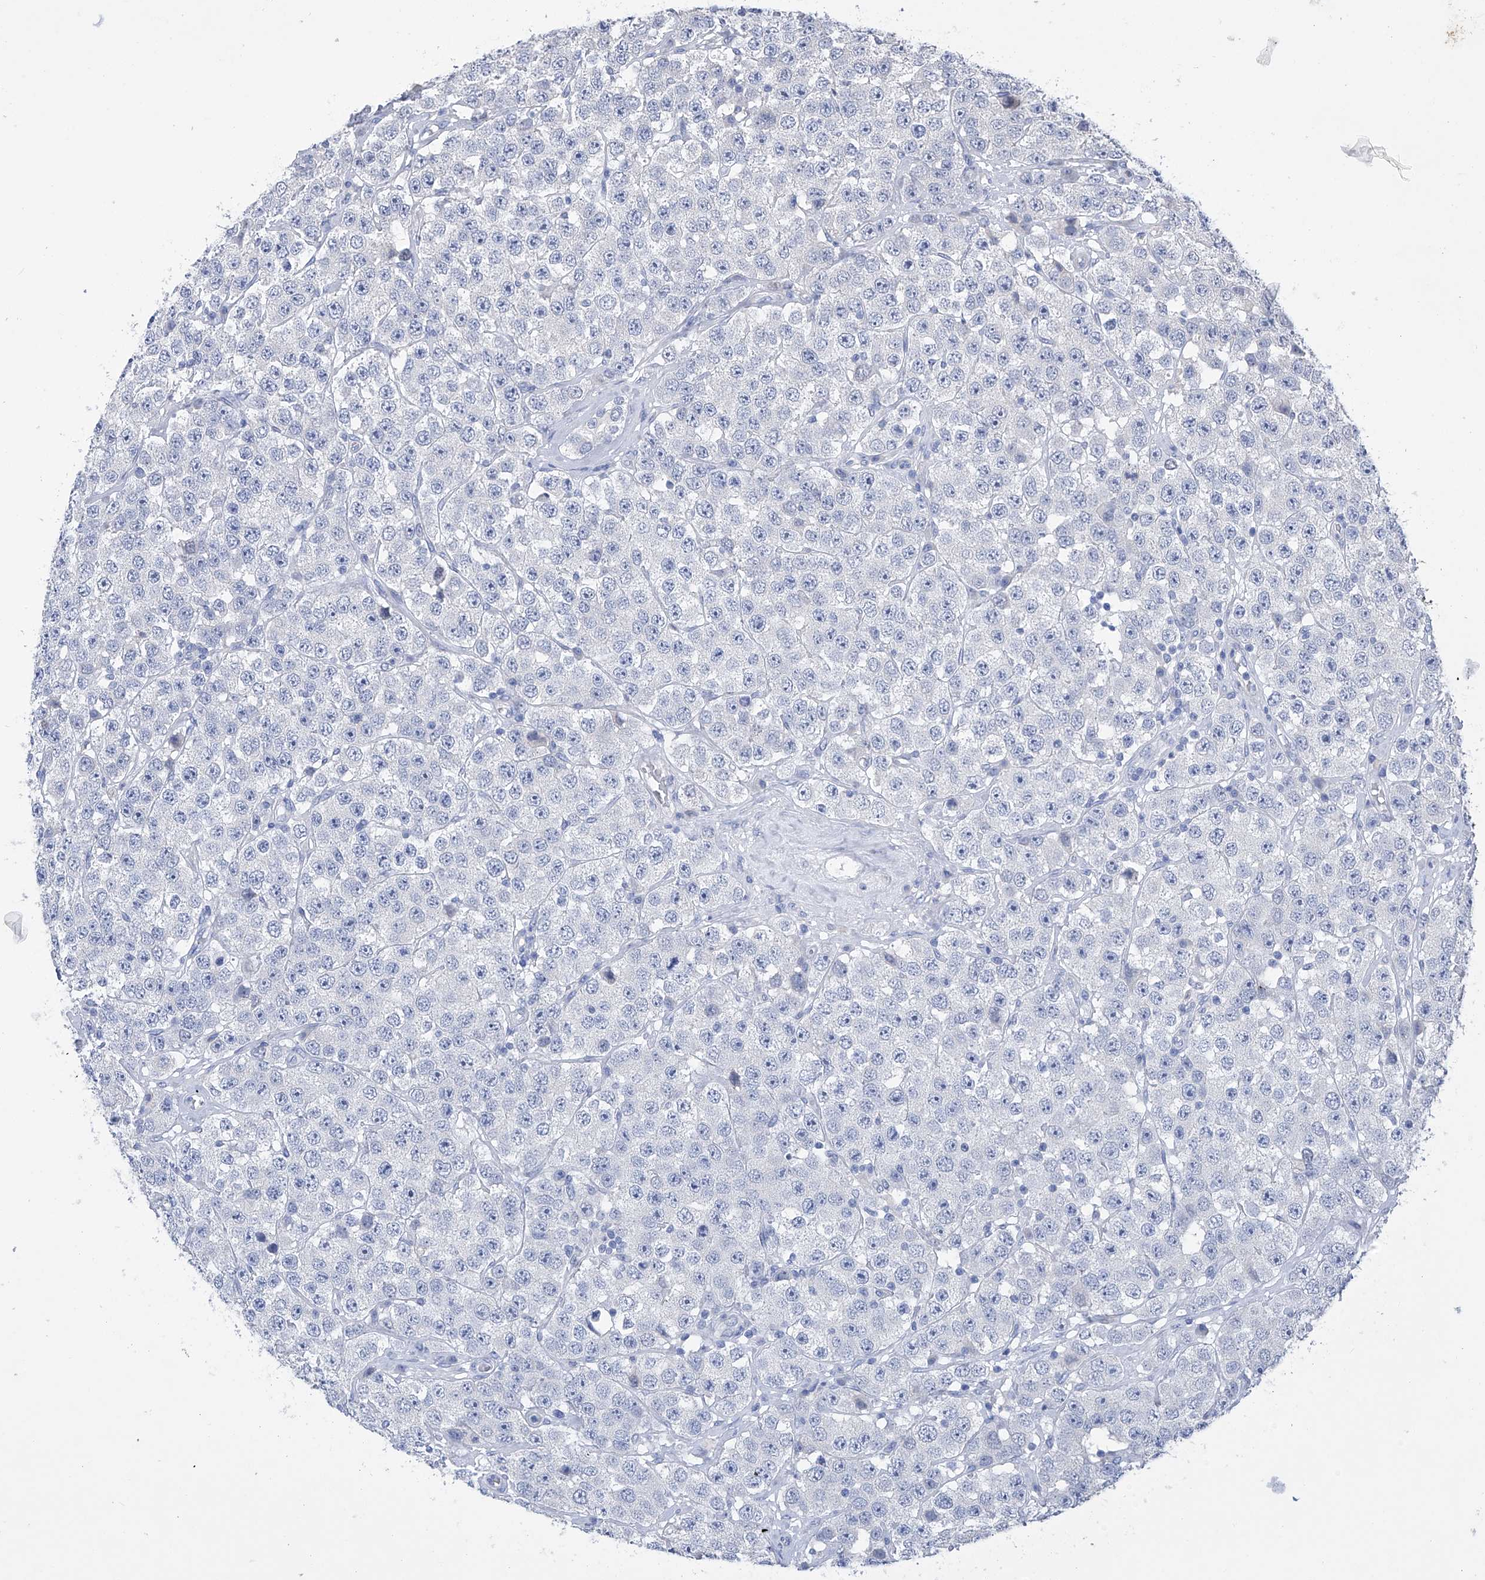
{"staining": {"intensity": "negative", "quantity": "none", "location": "none"}, "tissue": "testis cancer", "cell_type": "Tumor cells", "image_type": "cancer", "snomed": [{"axis": "morphology", "description": "Seminoma, NOS"}, {"axis": "topography", "description": "Testis"}], "caption": "DAB immunohistochemical staining of human testis seminoma shows no significant staining in tumor cells. Nuclei are stained in blue.", "gene": "ADRA1A", "patient": {"sex": "male", "age": 28}}